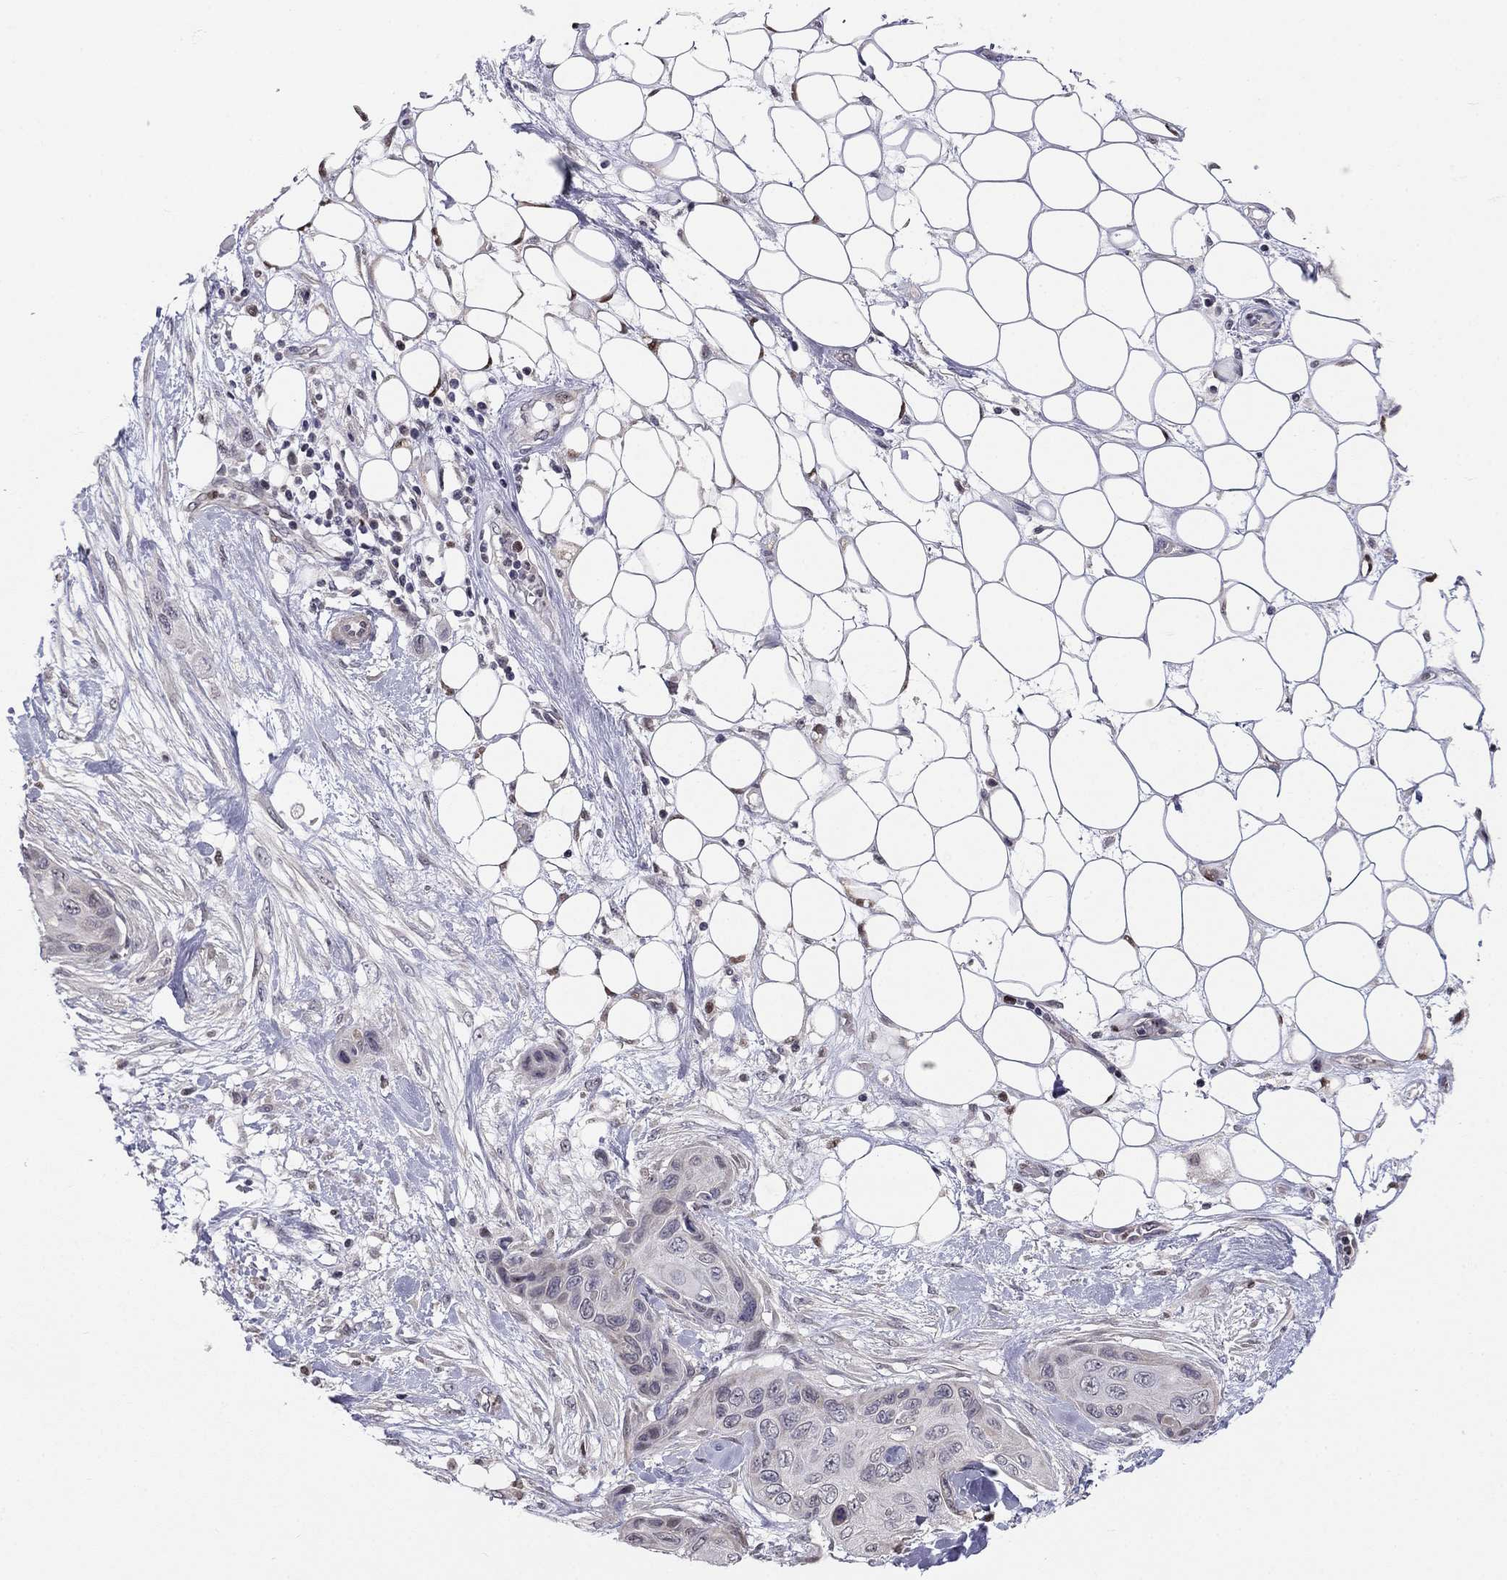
{"staining": {"intensity": "weak", "quantity": "<25%", "location": "cytoplasmic/membranous"}, "tissue": "skin cancer", "cell_type": "Tumor cells", "image_type": "cancer", "snomed": [{"axis": "morphology", "description": "Squamous cell carcinoma, NOS"}, {"axis": "topography", "description": "Skin"}], "caption": "This is a photomicrograph of immunohistochemistry staining of squamous cell carcinoma (skin), which shows no expression in tumor cells. The staining was performed using DAB (3,3'-diaminobenzidine) to visualize the protein expression in brown, while the nuclei were stained in blue with hematoxylin (Magnification: 20x).", "gene": "LRRC39", "patient": {"sex": "male", "age": 79}}